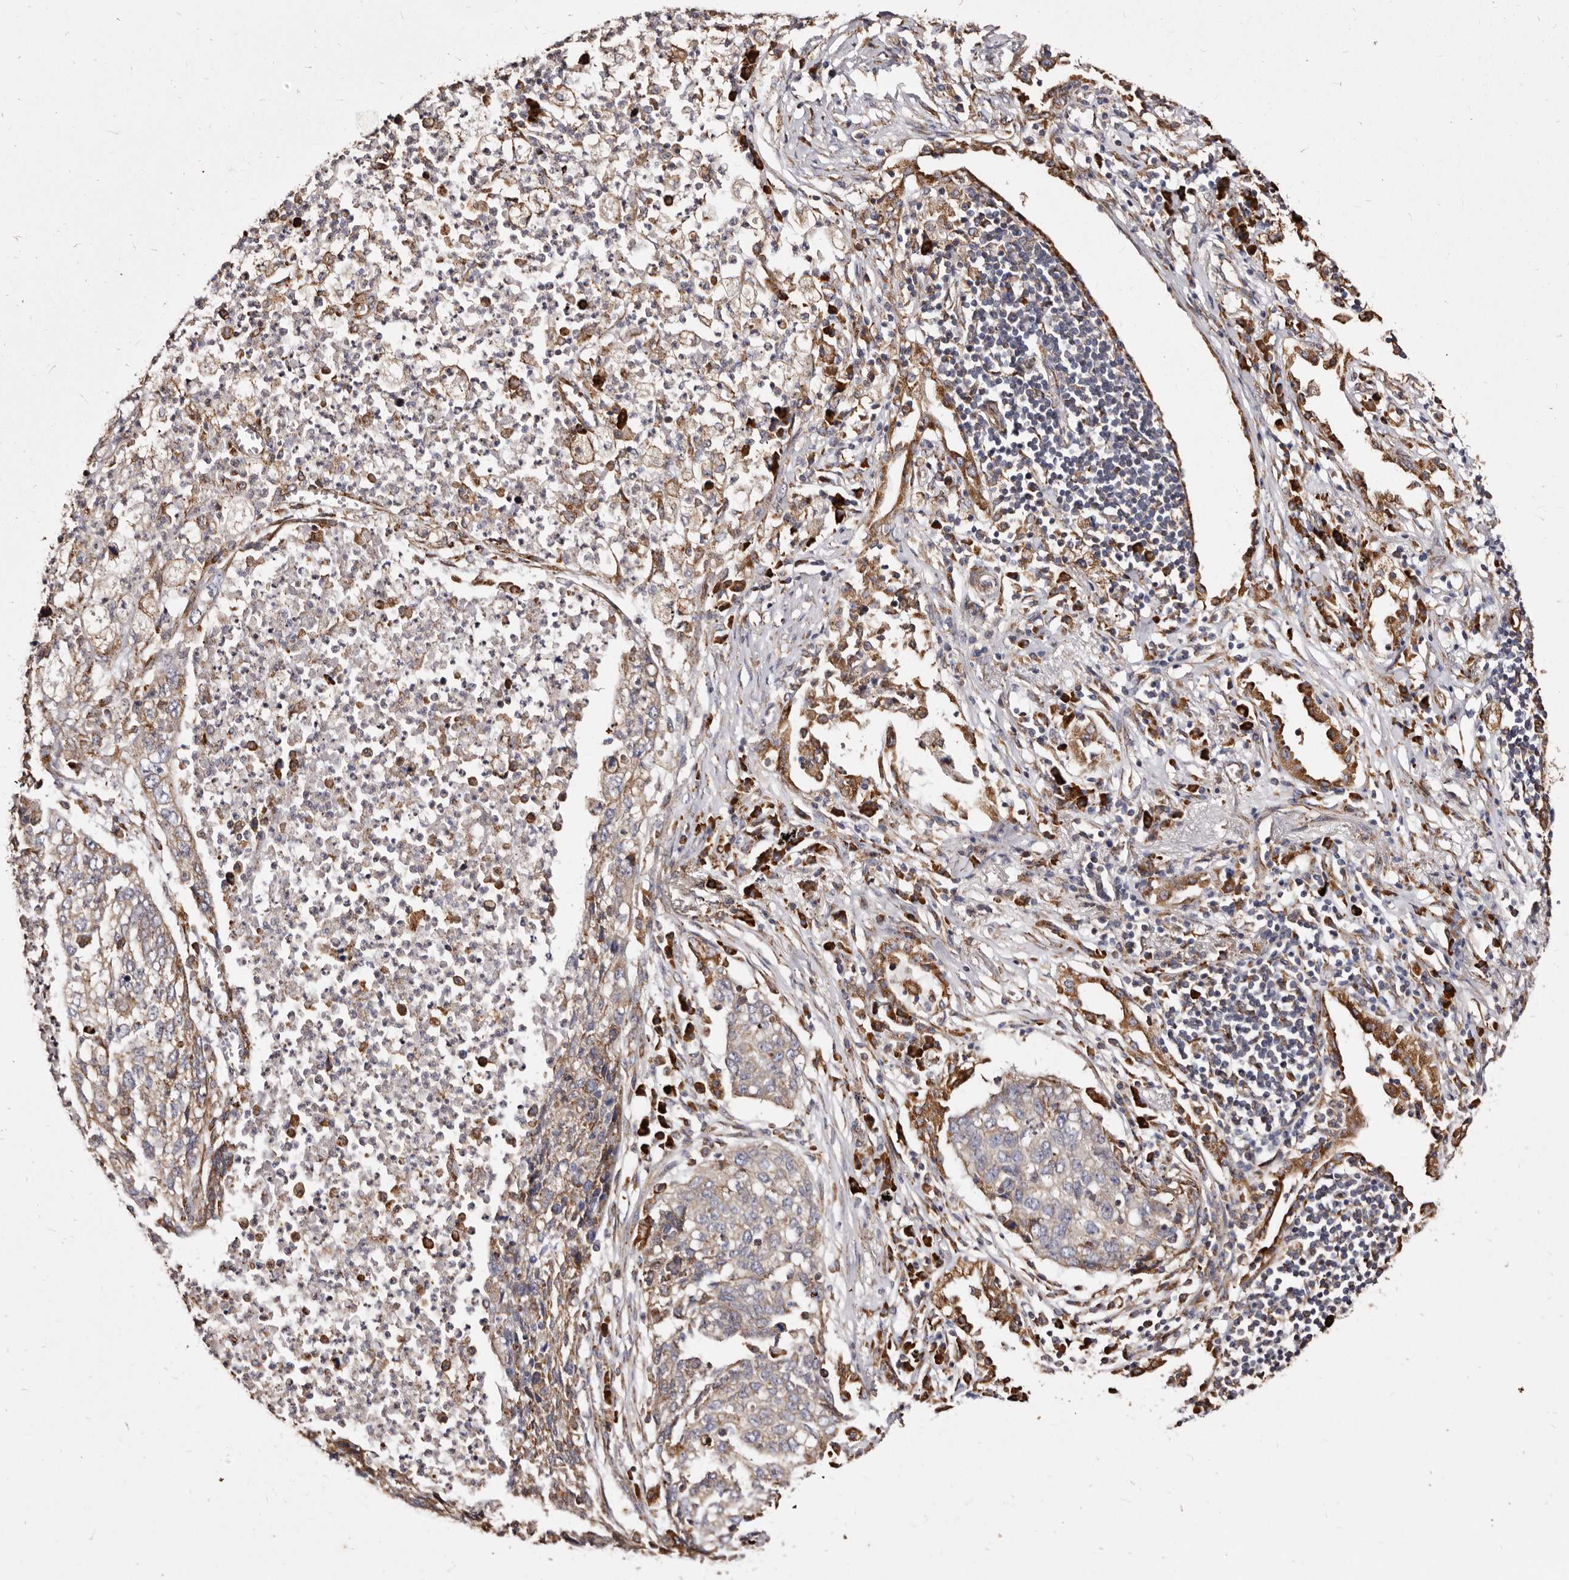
{"staining": {"intensity": "weak", "quantity": "25%-75%", "location": "cytoplasmic/membranous"}, "tissue": "lung cancer", "cell_type": "Tumor cells", "image_type": "cancer", "snomed": [{"axis": "morphology", "description": "Squamous cell carcinoma, NOS"}, {"axis": "topography", "description": "Lung"}], "caption": "A photomicrograph of lung cancer stained for a protein exhibits weak cytoplasmic/membranous brown staining in tumor cells.", "gene": "ACBD6", "patient": {"sex": "female", "age": 63}}